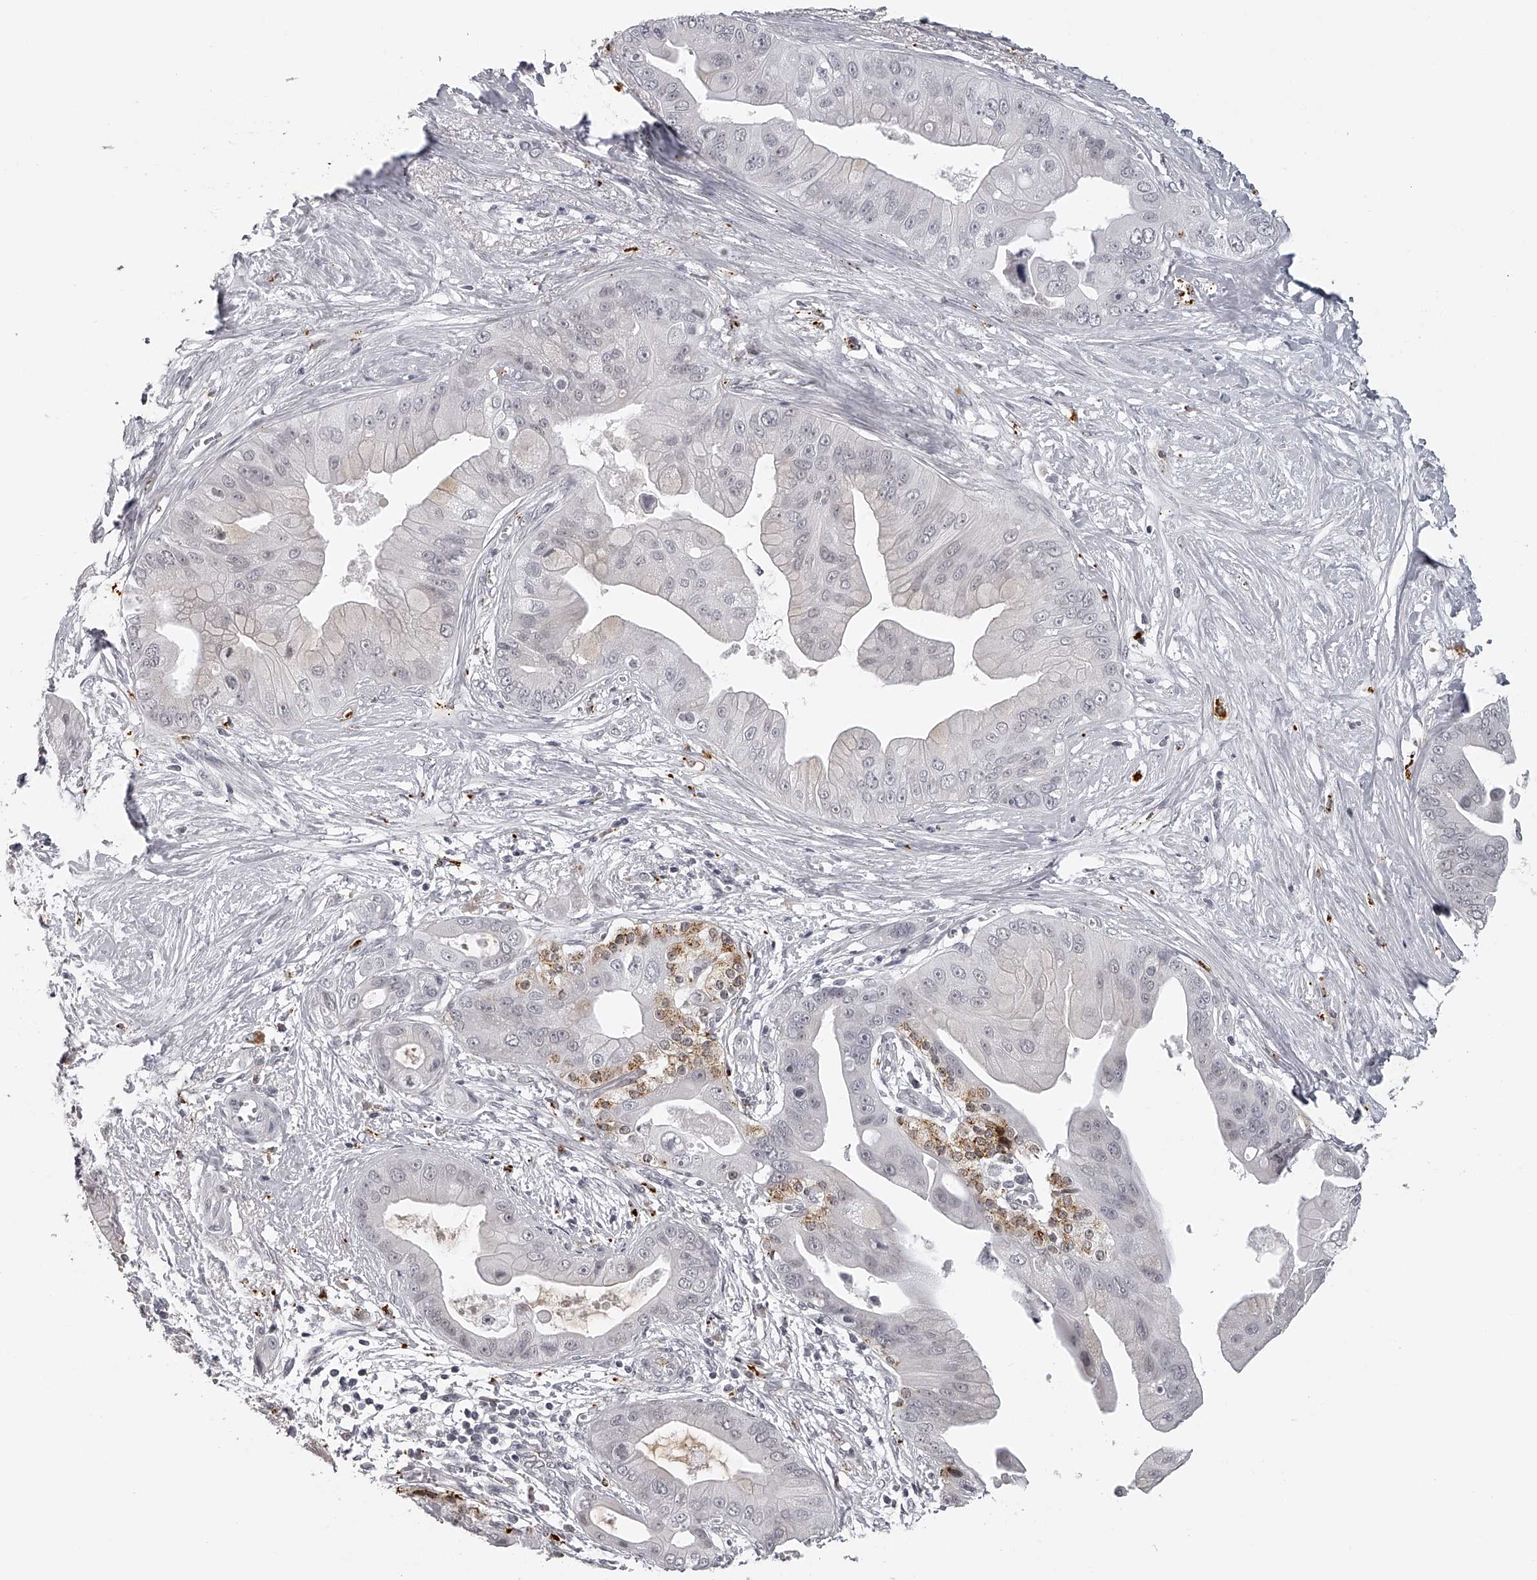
{"staining": {"intensity": "moderate", "quantity": "<25%", "location": "cytoplasmic/membranous"}, "tissue": "pancreatic cancer", "cell_type": "Tumor cells", "image_type": "cancer", "snomed": [{"axis": "morphology", "description": "Adenocarcinoma, NOS"}, {"axis": "topography", "description": "Pancreas"}], "caption": "Moderate cytoplasmic/membranous staining is present in approximately <25% of tumor cells in adenocarcinoma (pancreatic).", "gene": "RNF220", "patient": {"sex": "female", "age": 75}}